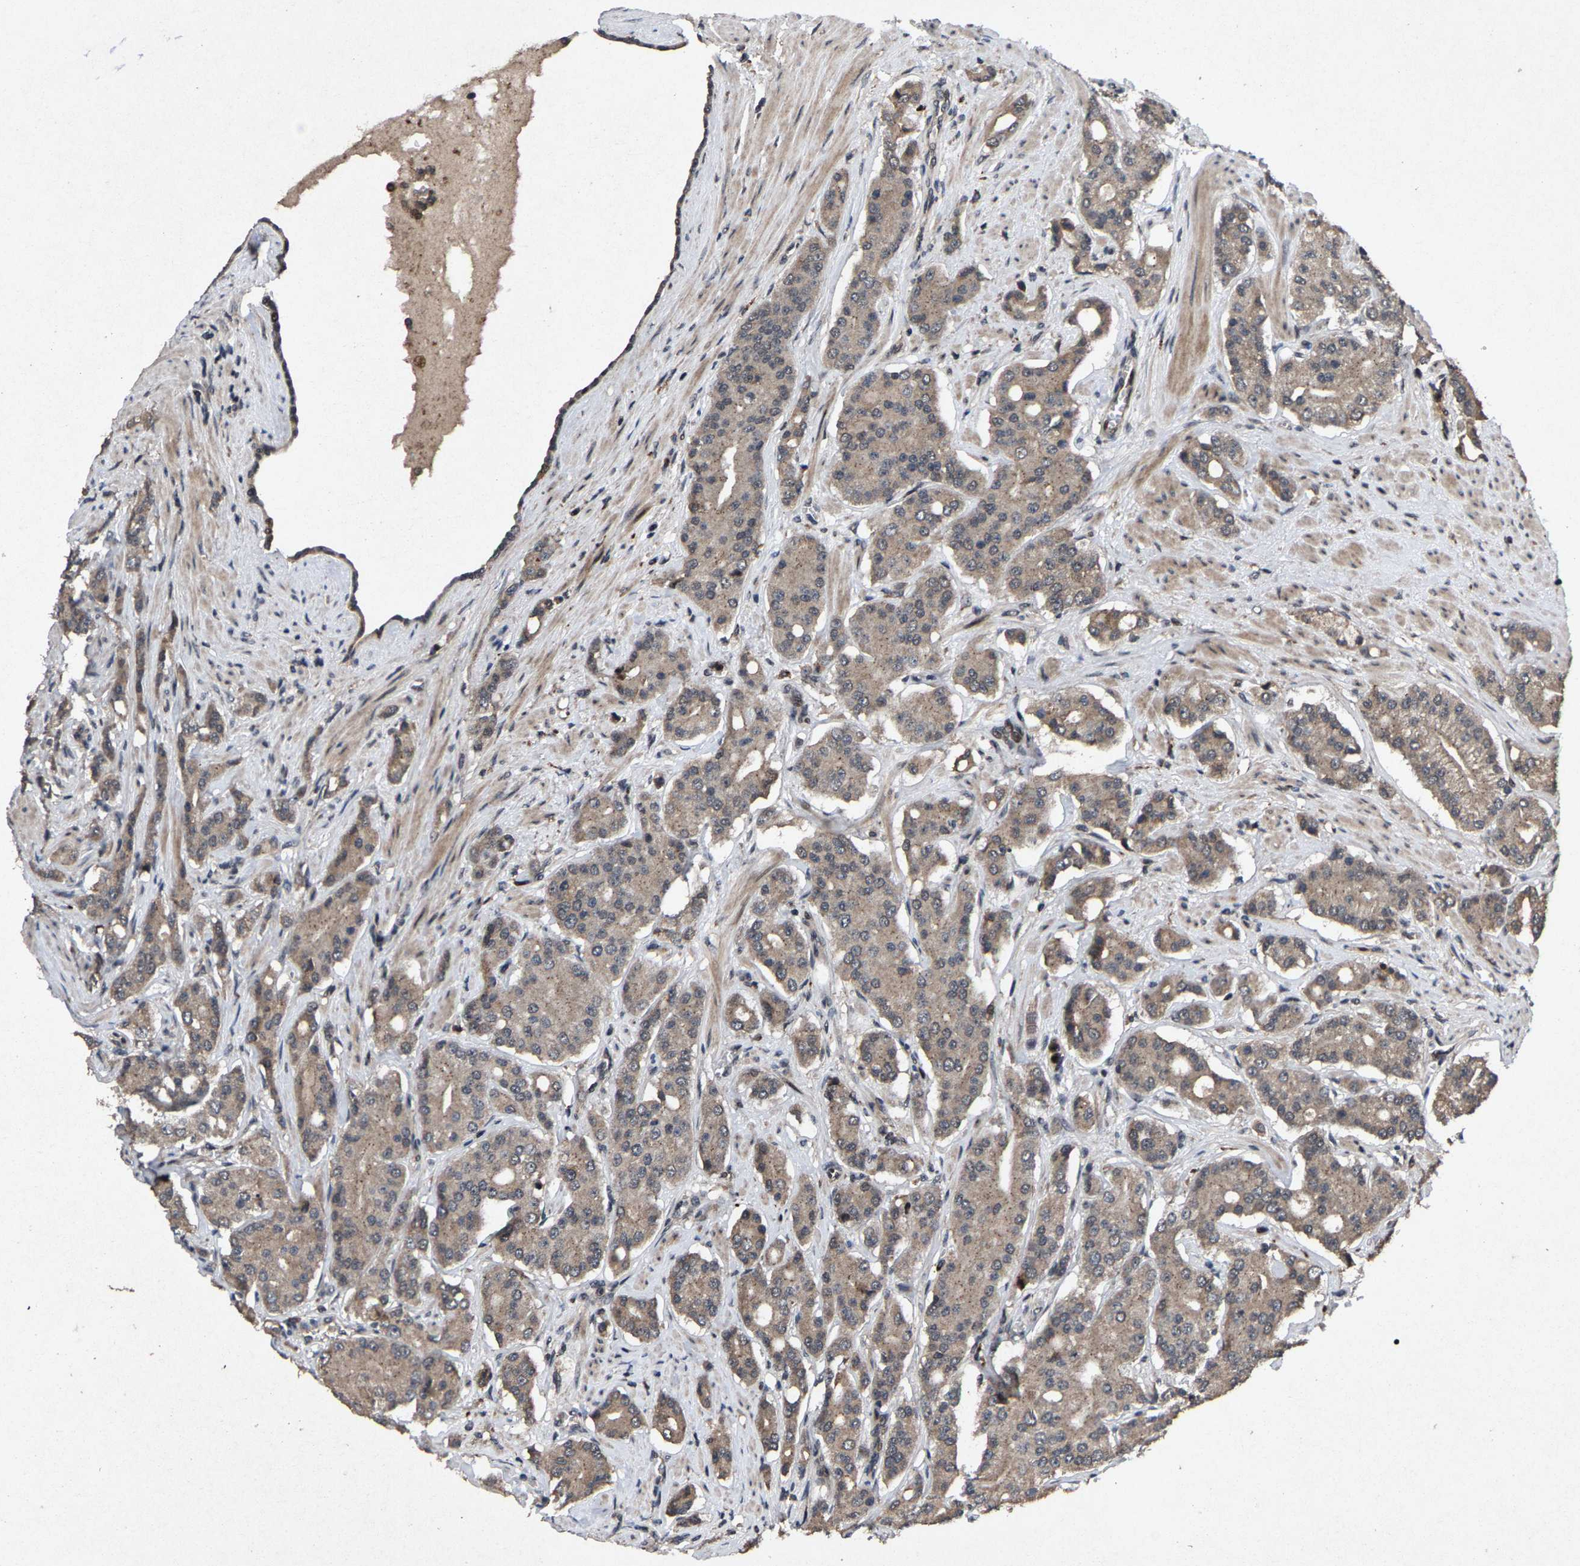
{"staining": {"intensity": "weak", "quantity": ">75%", "location": "cytoplasmic/membranous"}, "tissue": "prostate cancer", "cell_type": "Tumor cells", "image_type": "cancer", "snomed": [{"axis": "morphology", "description": "Adenocarcinoma, High grade"}, {"axis": "topography", "description": "Prostate"}], "caption": "Prostate cancer was stained to show a protein in brown. There is low levels of weak cytoplasmic/membranous expression in approximately >75% of tumor cells. (brown staining indicates protein expression, while blue staining denotes nuclei).", "gene": "HAUS6", "patient": {"sex": "male", "age": 71}}